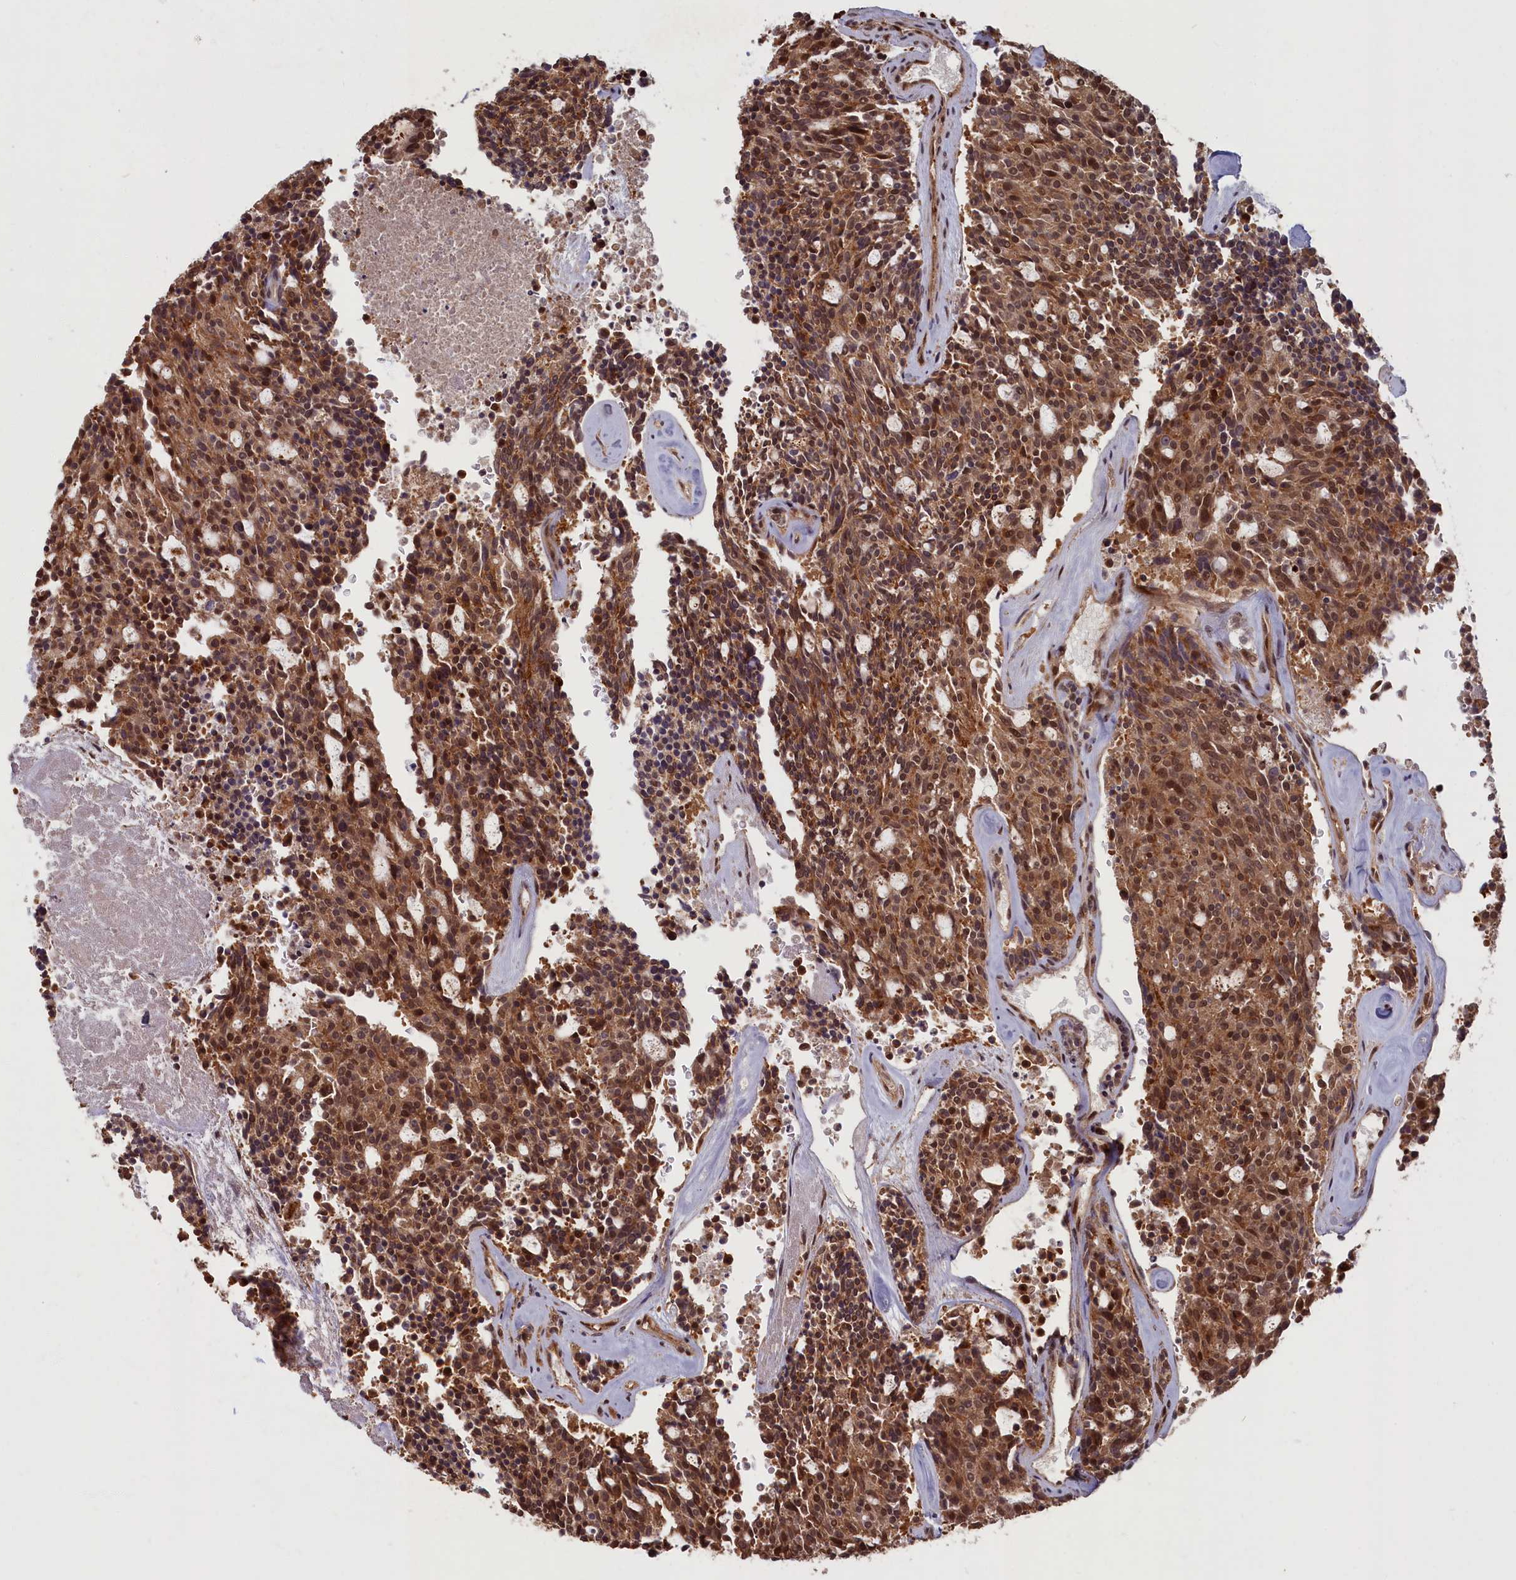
{"staining": {"intensity": "strong", "quantity": ">75%", "location": "cytoplasmic/membranous,nuclear"}, "tissue": "carcinoid", "cell_type": "Tumor cells", "image_type": "cancer", "snomed": [{"axis": "morphology", "description": "Carcinoid, malignant, NOS"}, {"axis": "topography", "description": "Pancreas"}], "caption": "Carcinoid stained with a brown dye exhibits strong cytoplasmic/membranous and nuclear positive positivity in approximately >75% of tumor cells.", "gene": "HIF3A", "patient": {"sex": "female", "age": 54}}